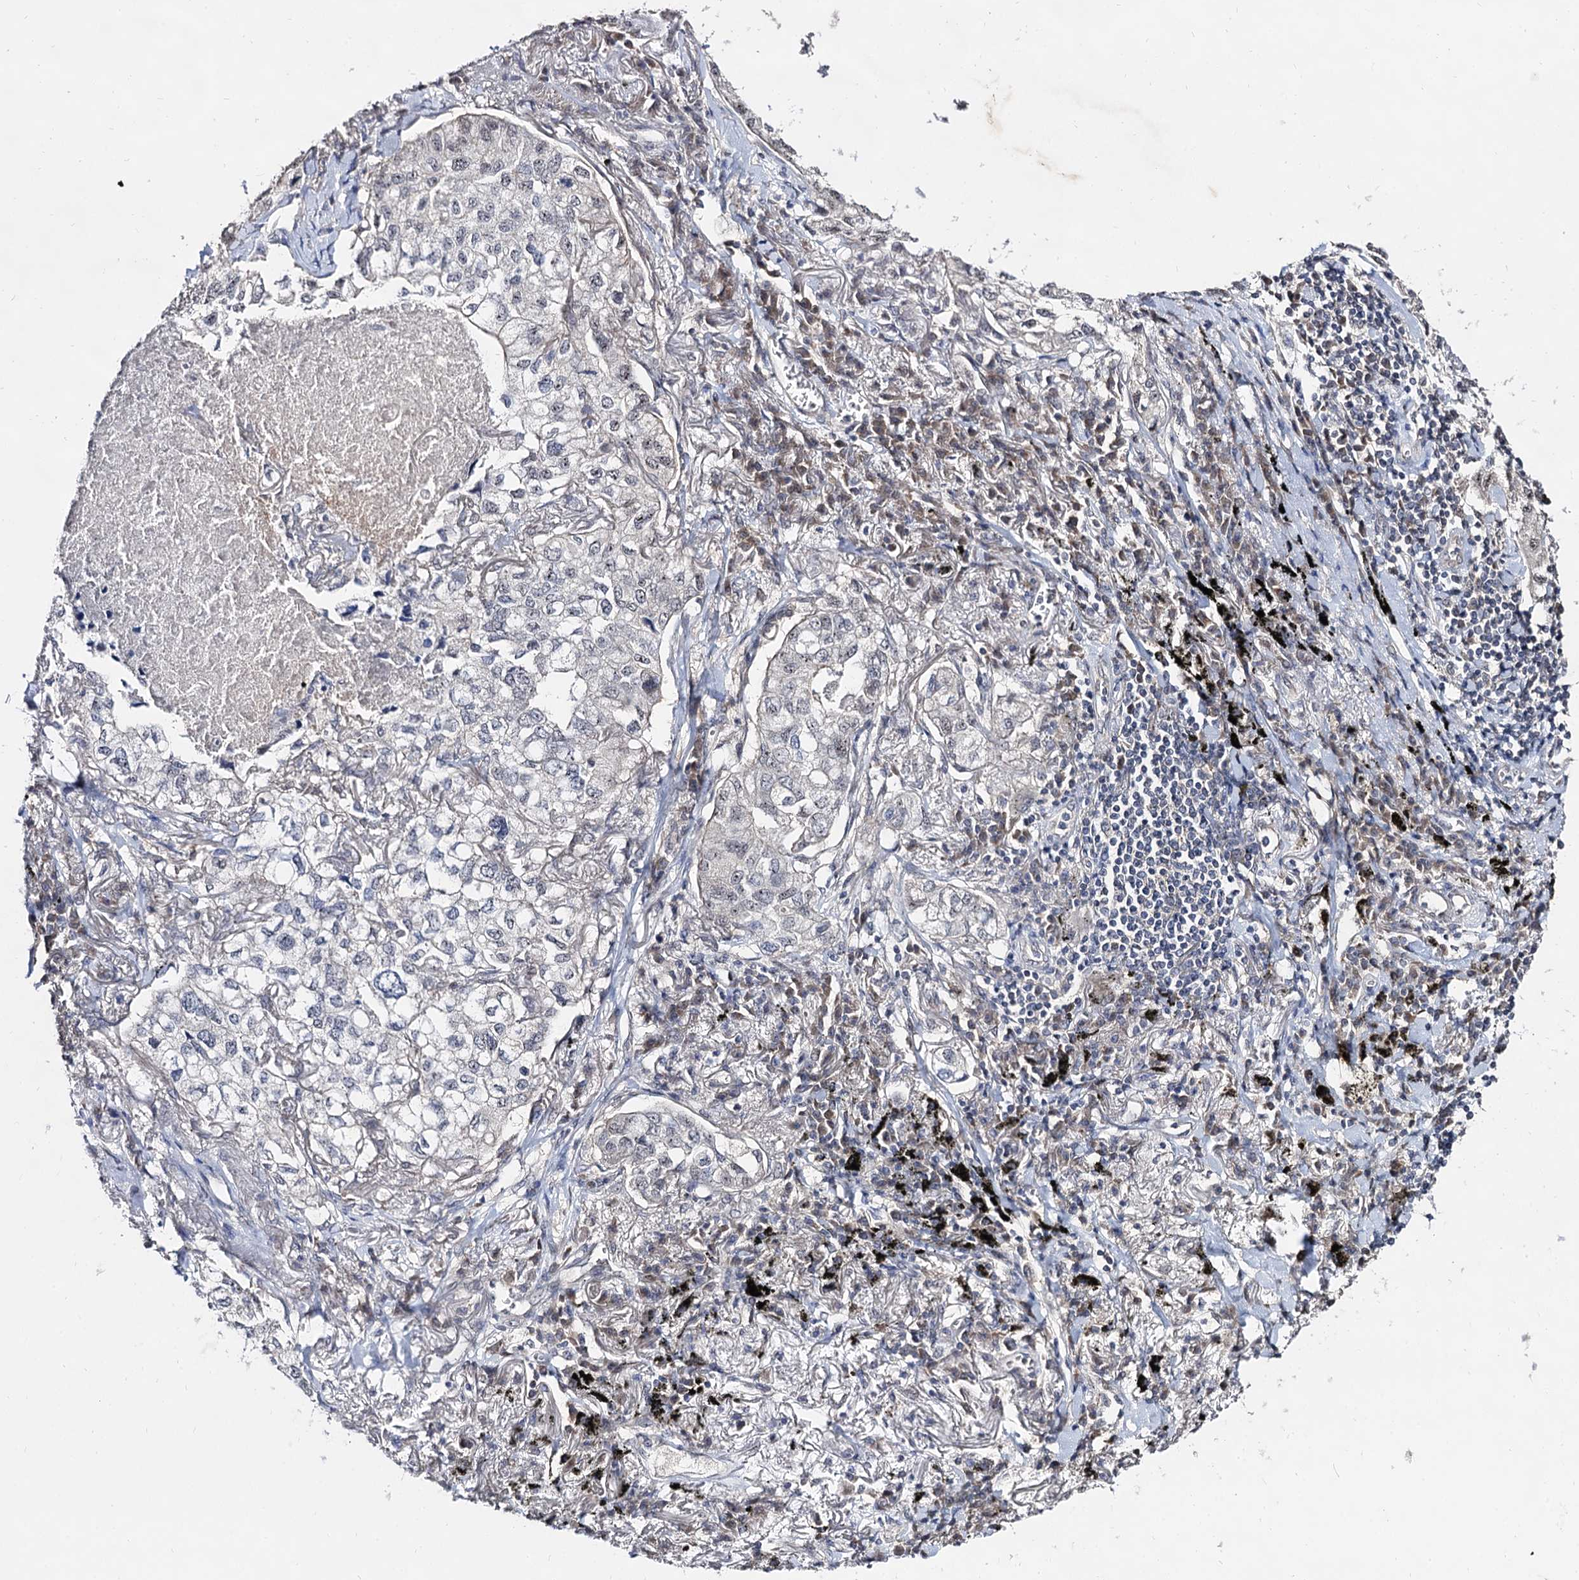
{"staining": {"intensity": "negative", "quantity": "none", "location": "none"}, "tissue": "lung cancer", "cell_type": "Tumor cells", "image_type": "cancer", "snomed": [{"axis": "morphology", "description": "Adenocarcinoma, NOS"}, {"axis": "topography", "description": "Lung"}], "caption": "Lung cancer (adenocarcinoma) was stained to show a protein in brown. There is no significant staining in tumor cells. Nuclei are stained in blue.", "gene": "ARFIP2", "patient": {"sex": "male", "age": 65}}